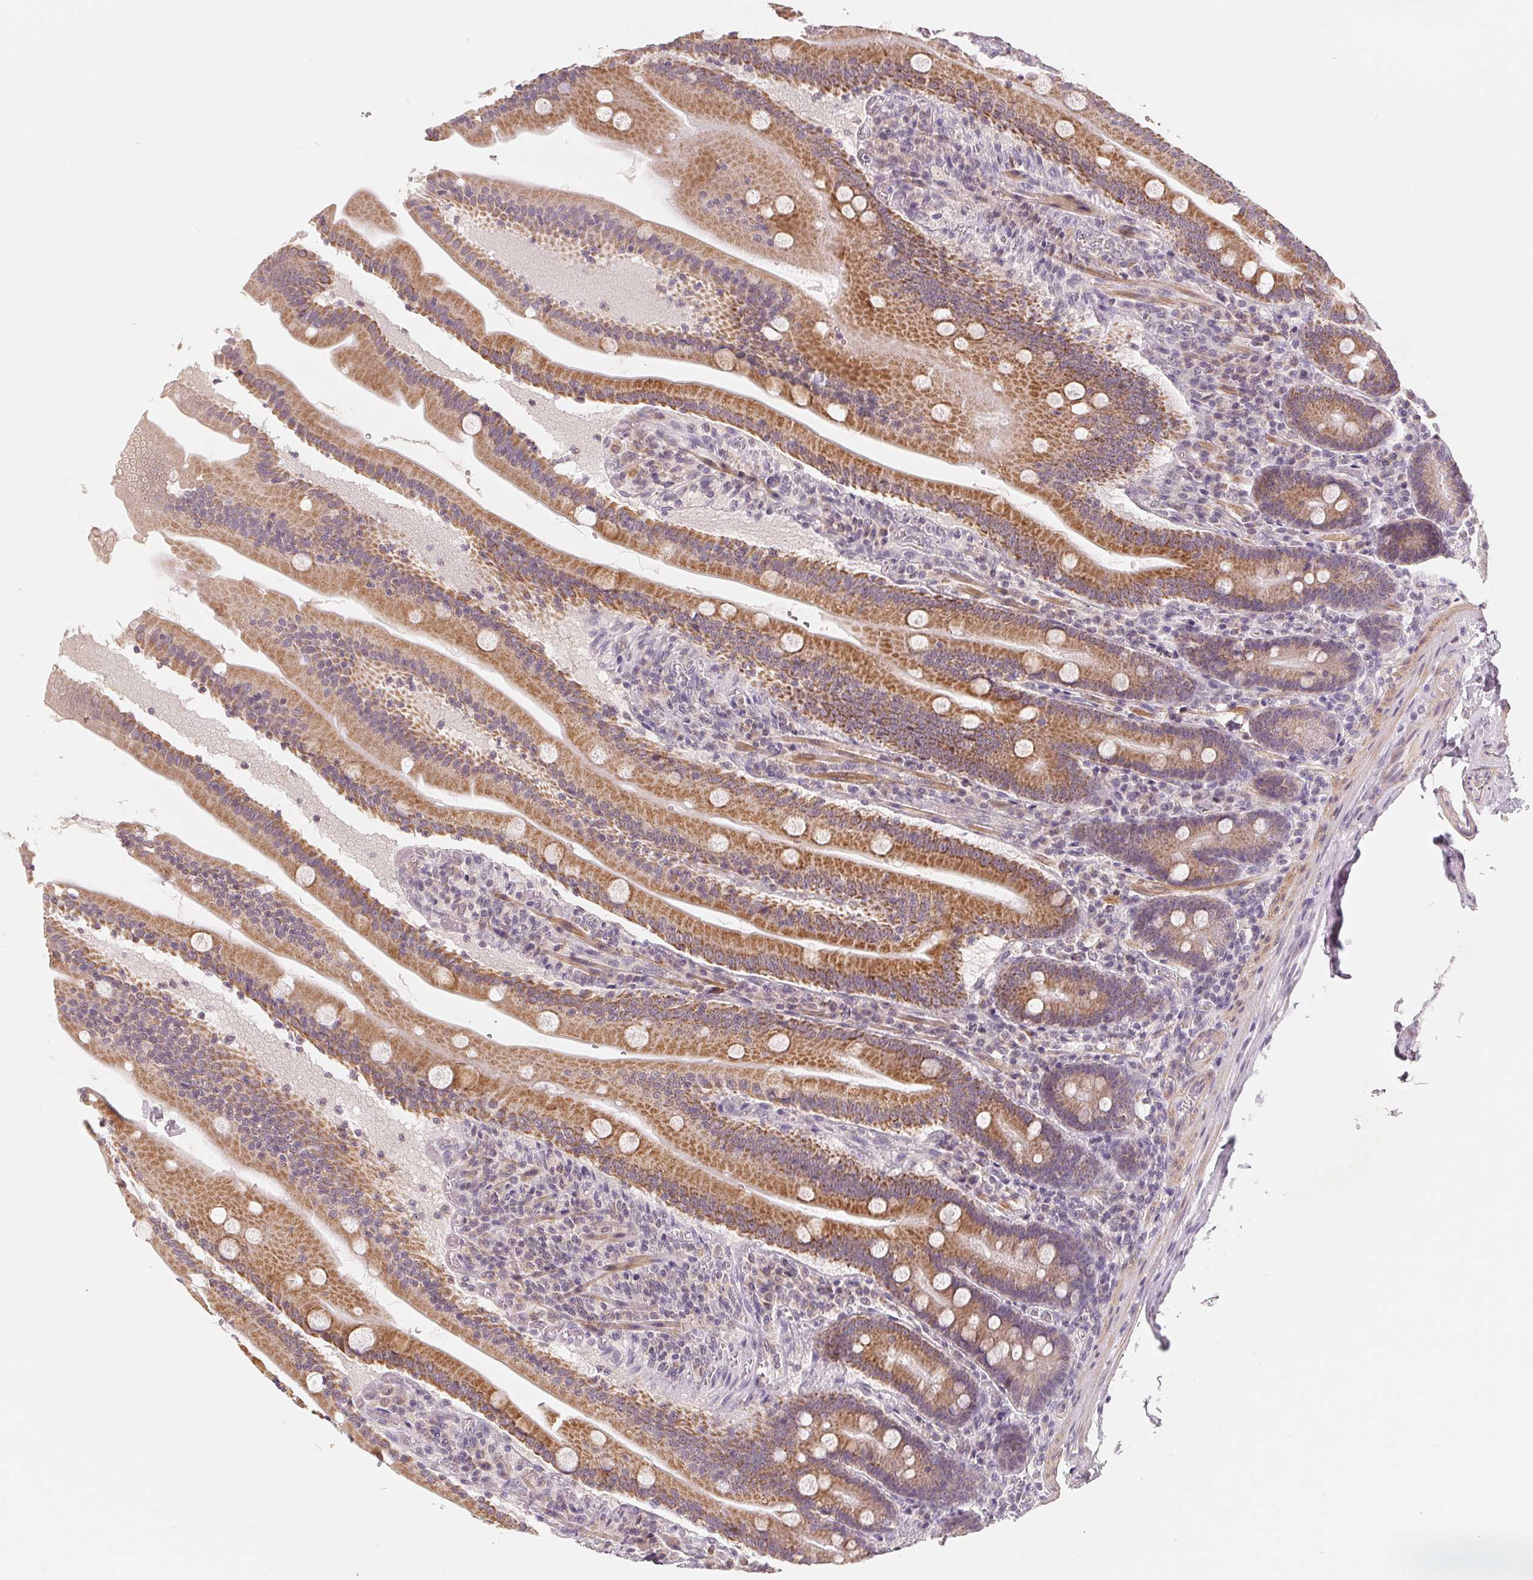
{"staining": {"intensity": "moderate", "quantity": ">75%", "location": "cytoplasmic/membranous"}, "tissue": "small intestine", "cell_type": "Glandular cells", "image_type": "normal", "snomed": [{"axis": "morphology", "description": "Normal tissue, NOS"}, {"axis": "topography", "description": "Small intestine"}], "caption": "Approximately >75% of glandular cells in unremarkable human small intestine reveal moderate cytoplasmic/membranous protein positivity as visualized by brown immunohistochemical staining.", "gene": "GHITM", "patient": {"sex": "male", "age": 37}}